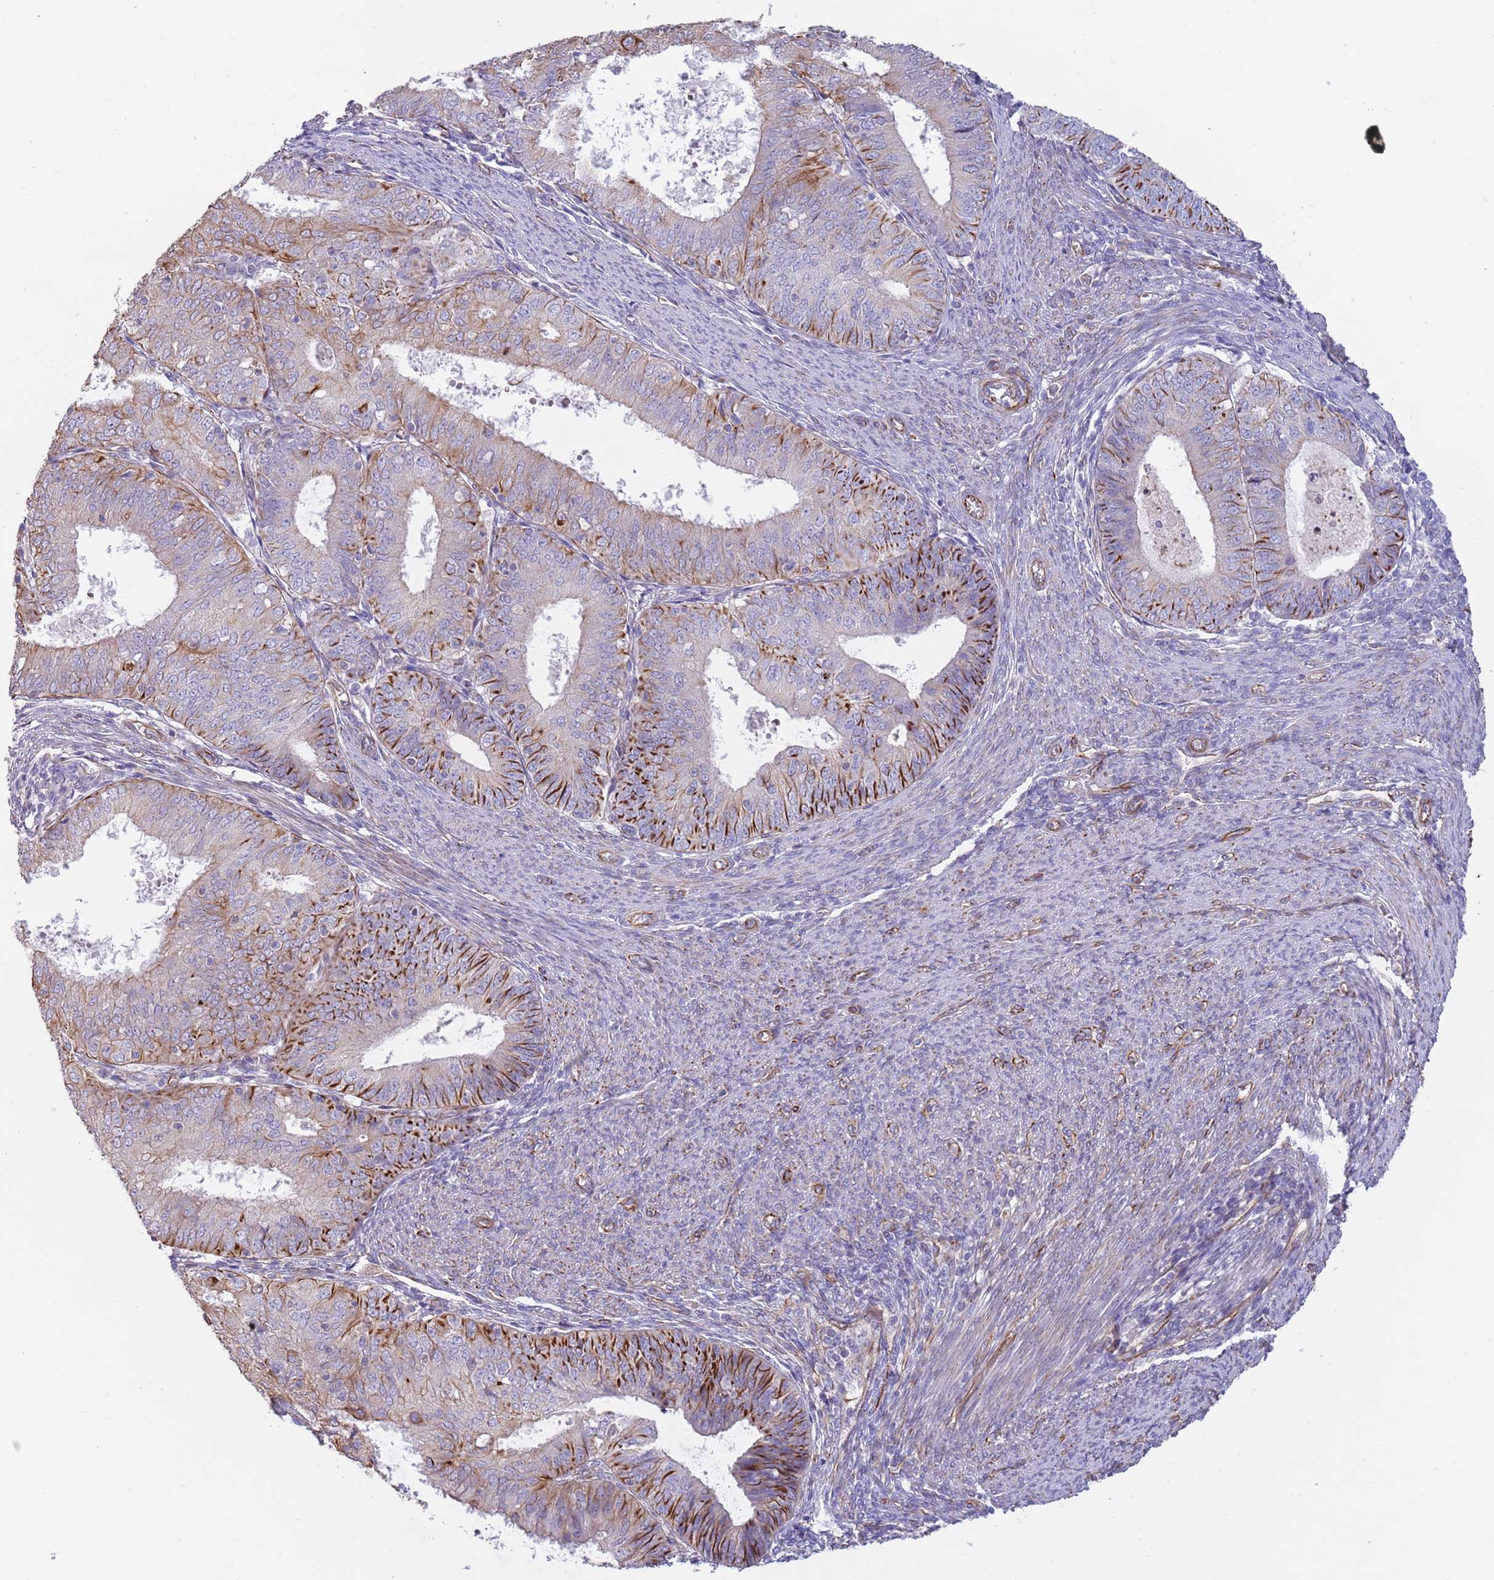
{"staining": {"intensity": "strong", "quantity": "25%-75%", "location": "cytoplasmic/membranous"}, "tissue": "endometrial cancer", "cell_type": "Tumor cells", "image_type": "cancer", "snomed": [{"axis": "morphology", "description": "Adenocarcinoma, NOS"}, {"axis": "topography", "description": "Endometrium"}], "caption": "There is high levels of strong cytoplasmic/membranous staining in tumor cells of adenocarcinoma (endometrial), as demonstrated by immunohistochemical staining (brown color).", "gene": "MOGAT1", "patient": {"sex": "female", "age": 57}}